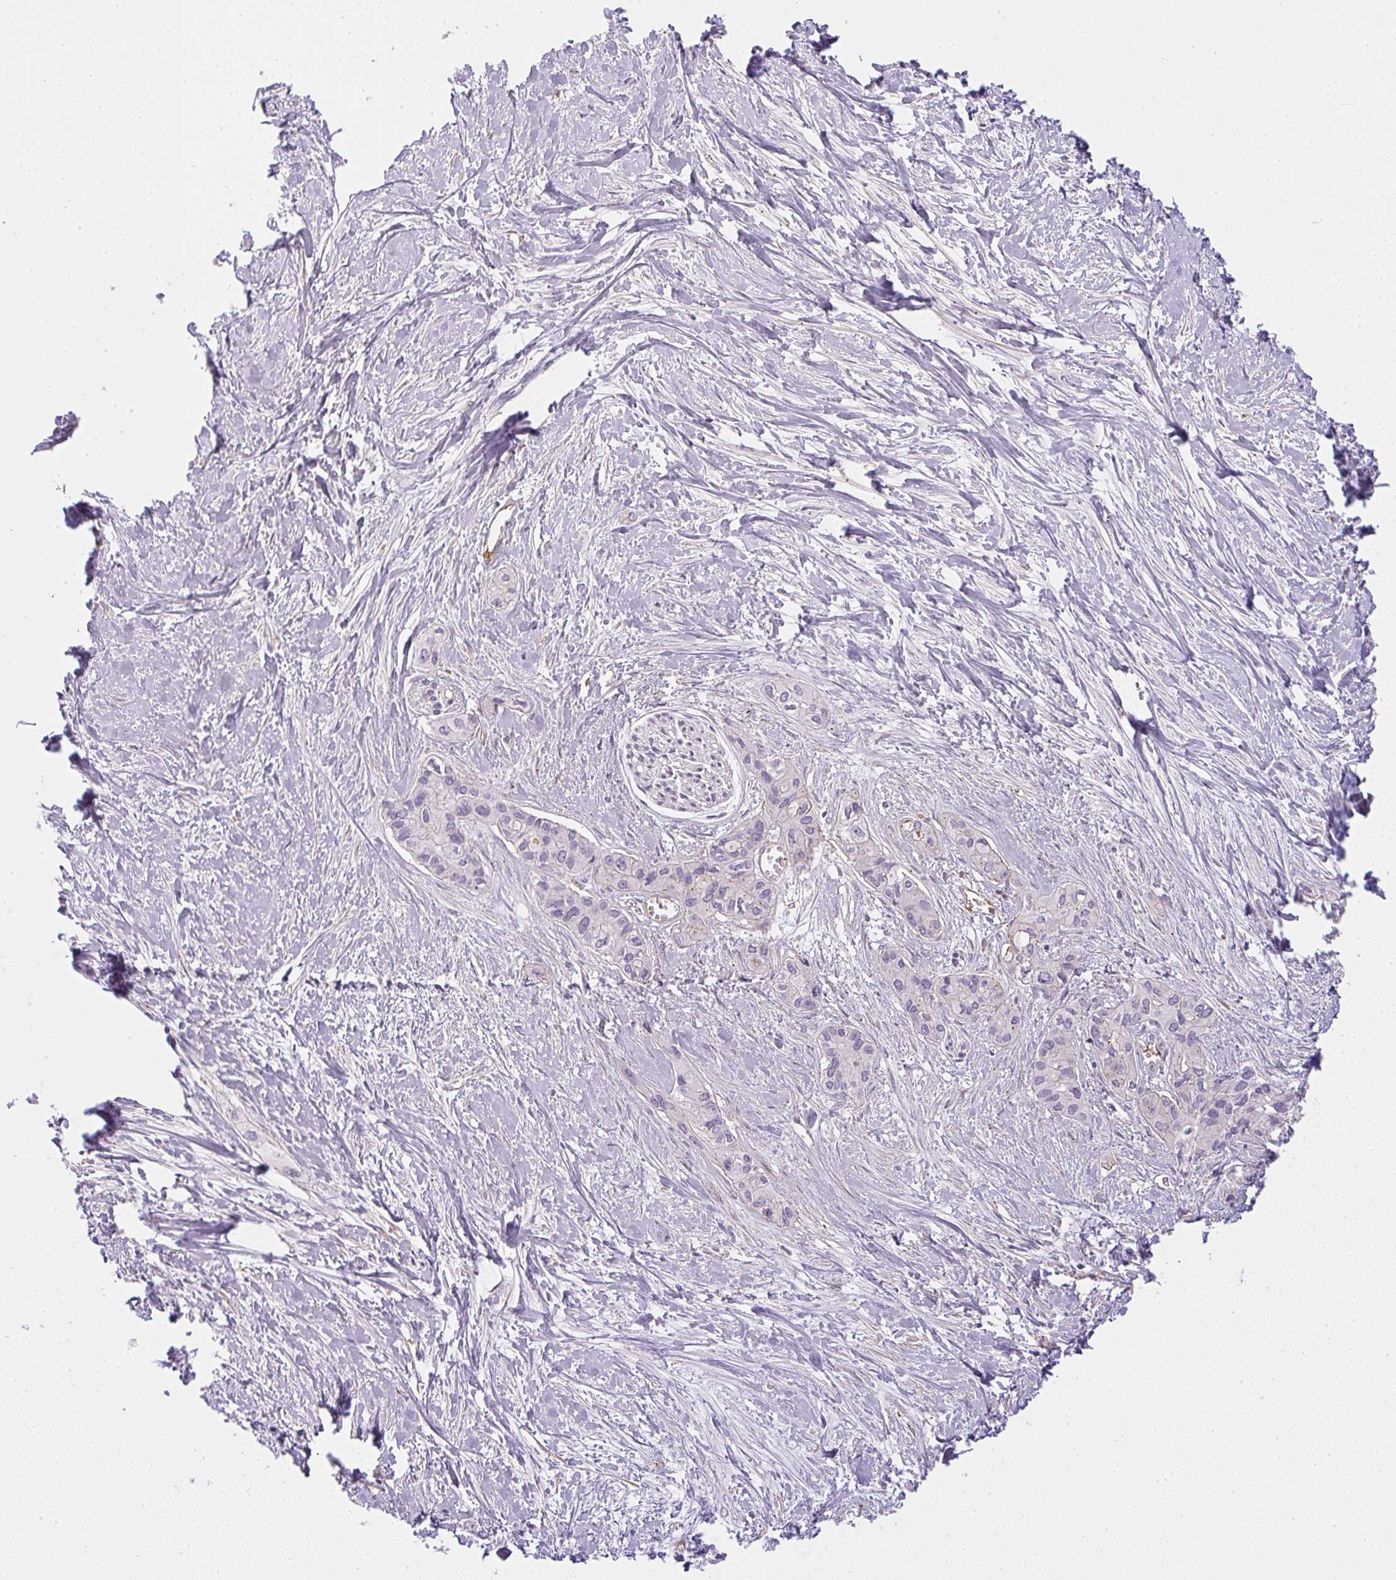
{"staining": {"intensity": "negative", "quantity": "none", "location": "none"}, "tissue": "pancreatic cancer", "cell_type": "Tumor cells", "image_type": "cancer", "snomed": [{"axis": "morphology", "description": "Adenocarcinoma, NOS"}, {"axis": "topography", "description": "Pancreas"}], "caption": "Pancreatic adenocarcinoma stained for a protein using immunohistochemistry reveals no positivity tumor cells.", "gene": "SULF1", "patient": {"sex": "female", "age": 50}}